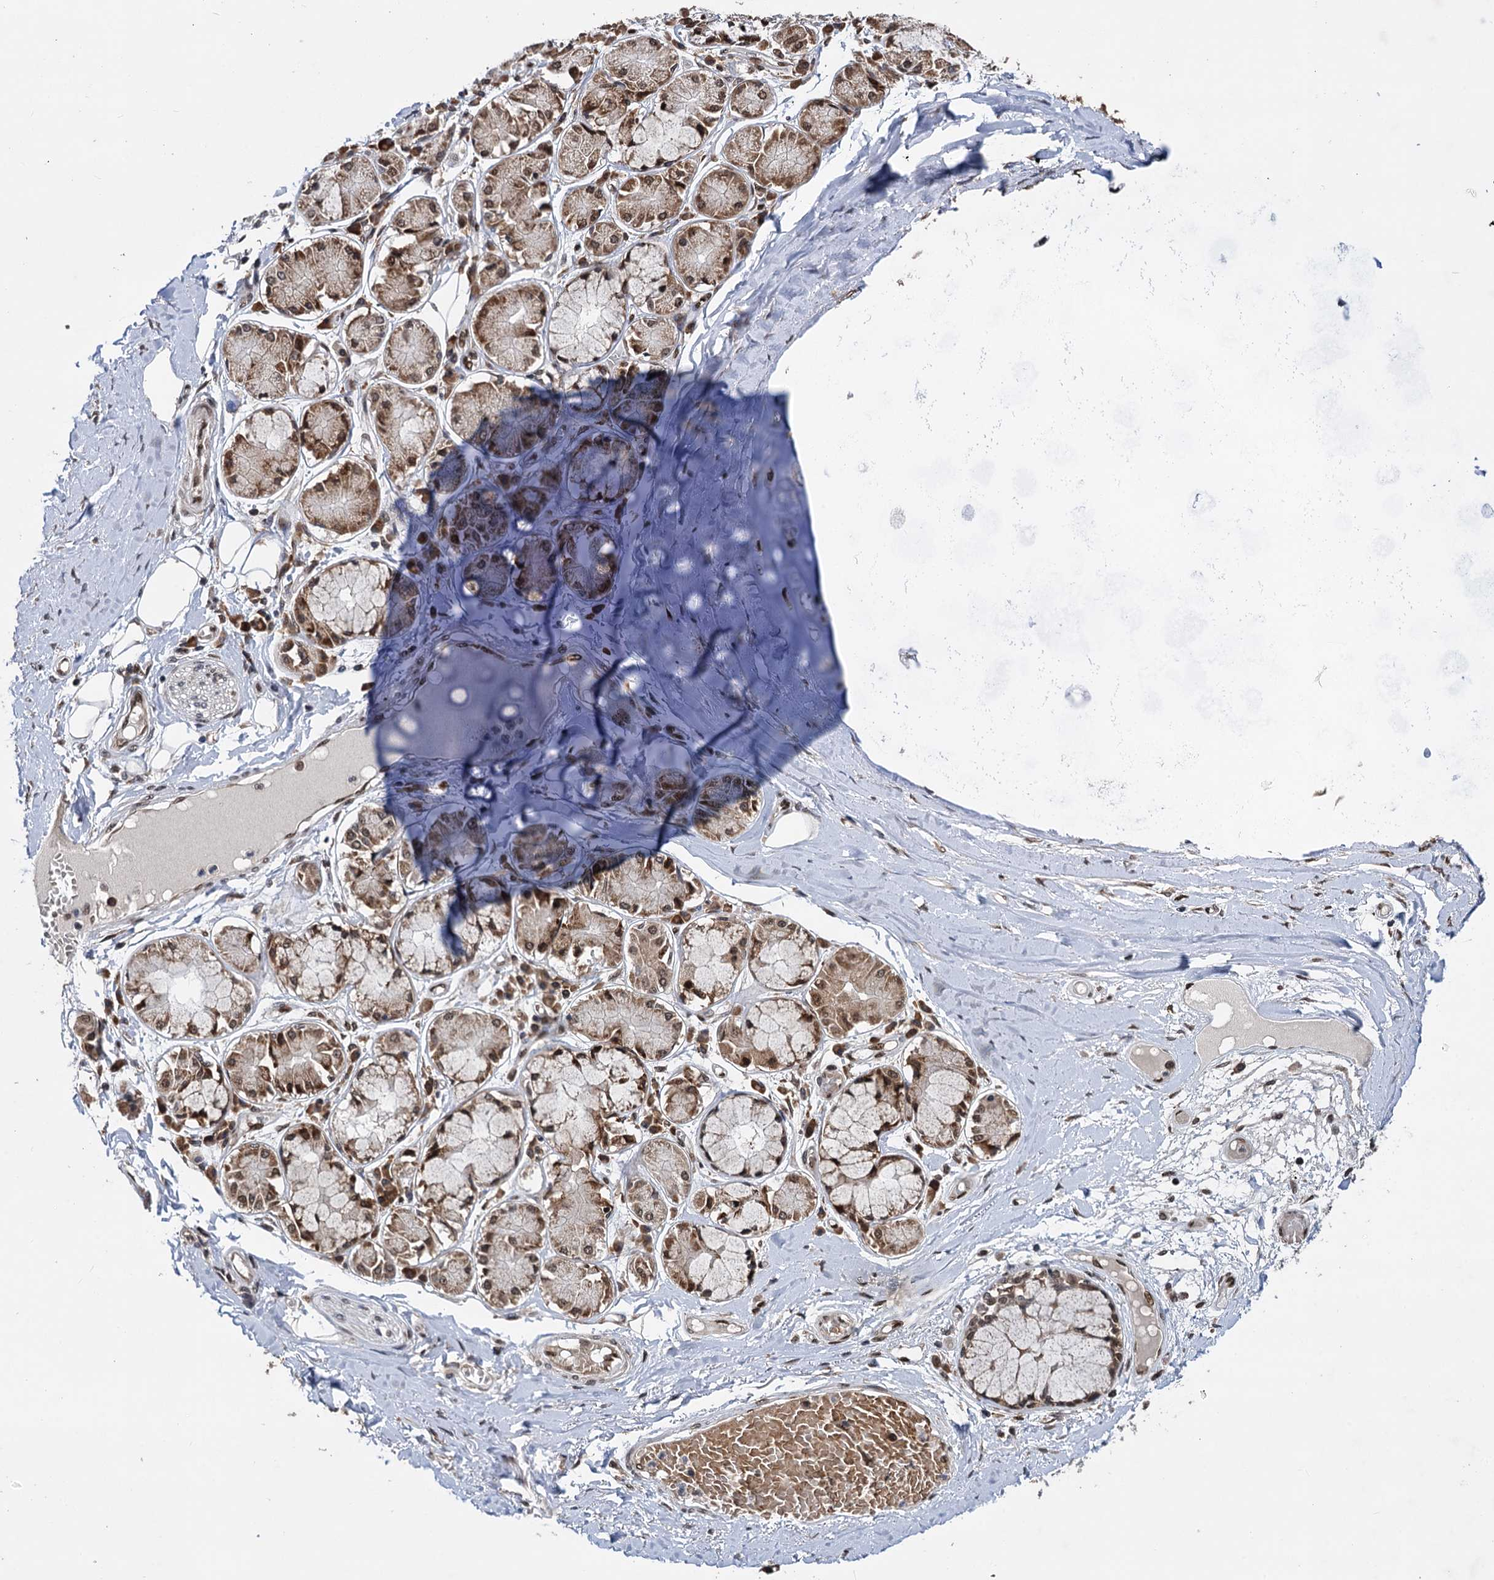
{"staining": {"intensity": "moderate", "quantity": ">75%", "location": "nuclear"}, "tissue": "adipose tissue", "cell_type": "Adipocytes", "image_type": "normal", "snomed": [{"axis": "morphology", "description": "Normal tissue, NOS"}, {"axis": "topography", "description": "Cartilage tissue"}, {"axis": "topography", "description": "Bronchus"}, {"axis": "topography", "description": "Lung"}, {"axis": "topography", "description": "Peripheral nerve tissue"}], "caption": "DAB immunohistochemical staining of normal adipose tissue shows moderate nuclear protein expression in approximately >75% of adipocytes.", "gene": "MESD", "patient": {"sex": "female", "age": 49}}